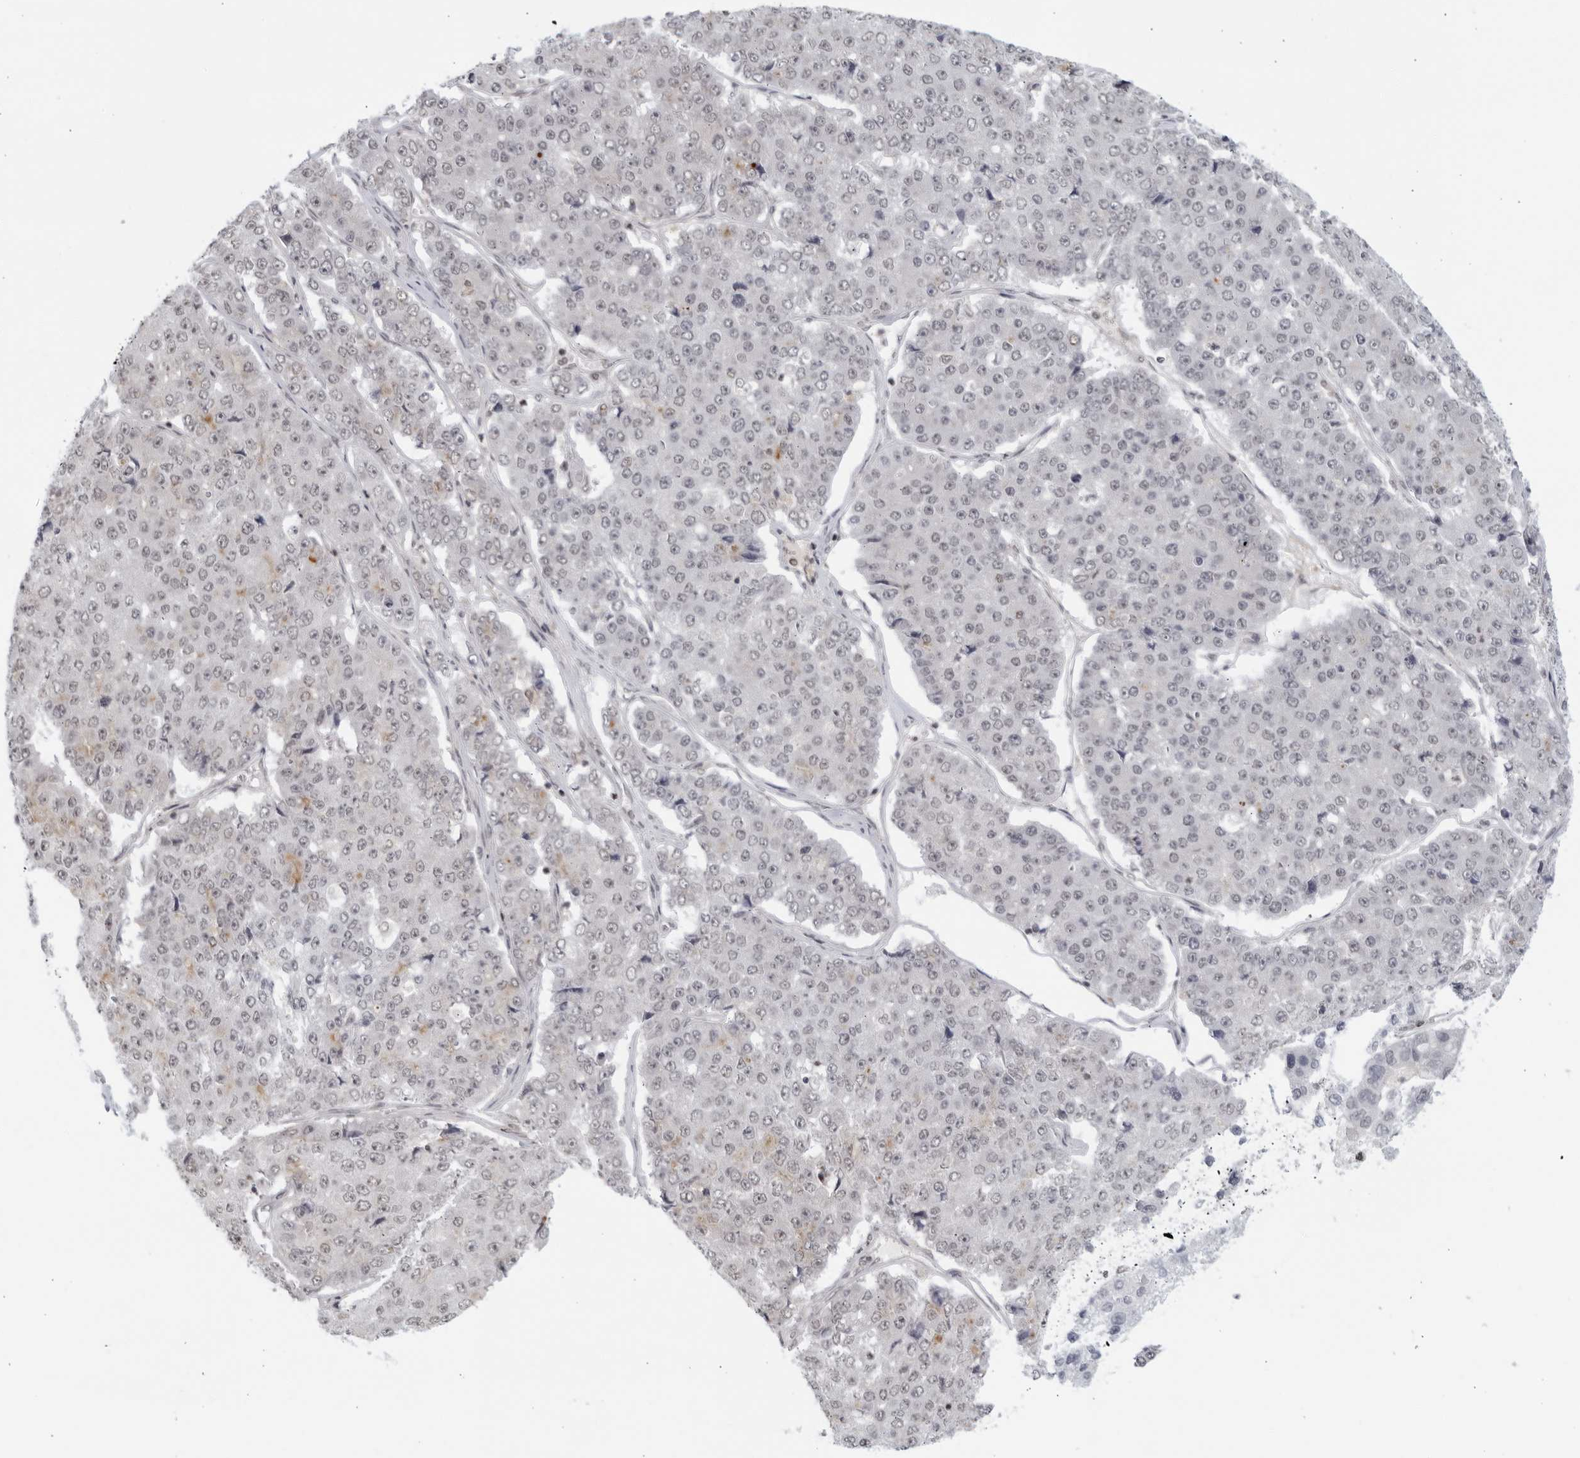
{"staining": {"intensity": "weak", "quantity": "<25%", "location": "nuclear"}, "tissue": "pancreatic cancer", "cell_type": "Tumor cells", "image_type": "cancer", "snomed": [{"axis": "morphology", "description": "Adenocarcinoma, NOS"}, {"axis": "topography", "description": "Pancreas"}], "caption": "Tumor cells are negative for protein expression in human pancreatic adenocarcinoma.", "gene": "CC2D1B", "patient": {"sex": "male", "age": 50}}